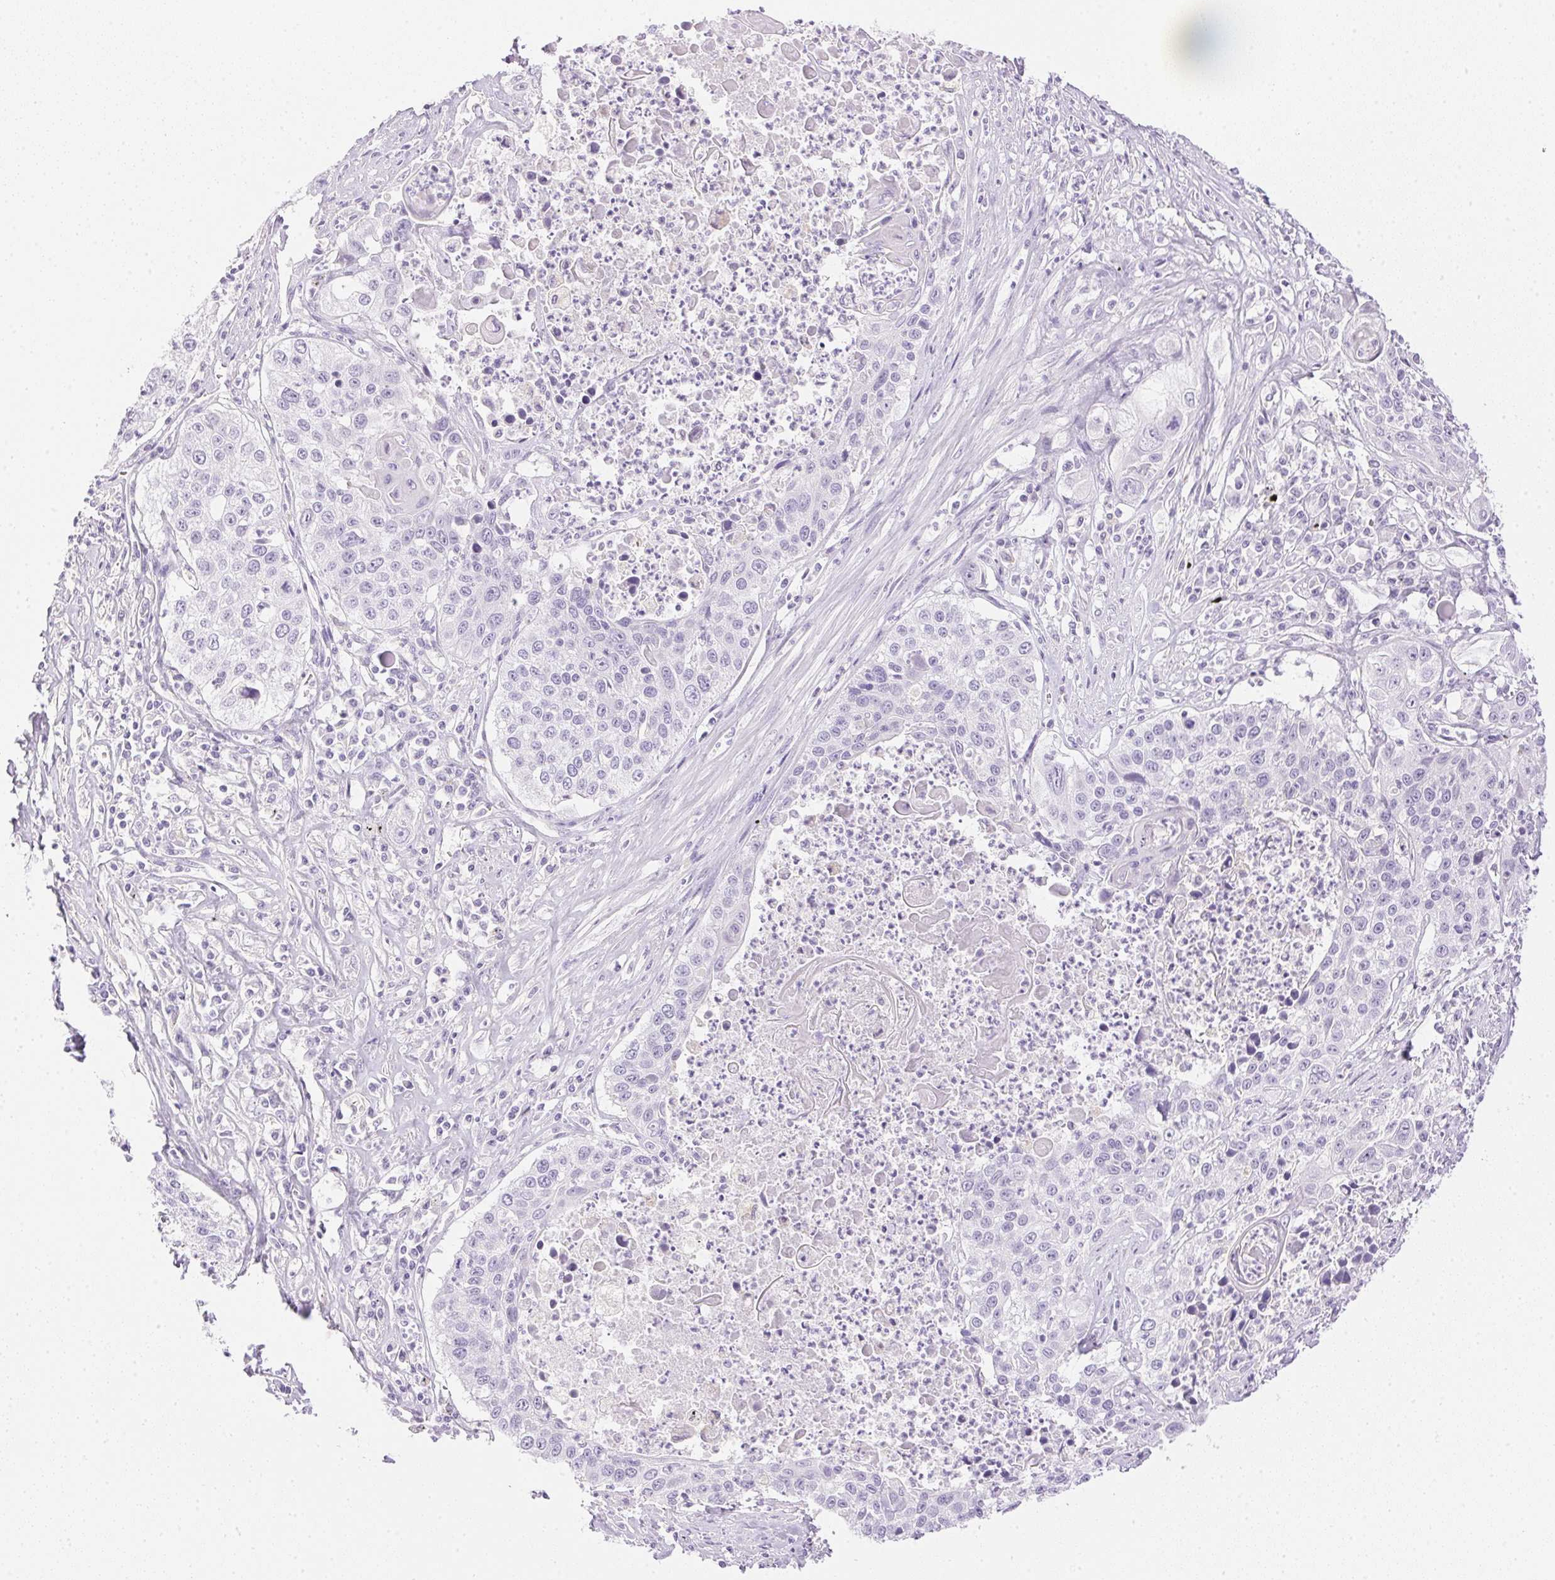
{"staining": {"intensity": "negative", "quantity": "none", "location": "none"}, "tissue": "lung cancer", "cell_type": "Tumor cells", "image_type": "cancer", "snomed": [{"axis": "morphology", "description": "Squamous cell carcinoma, NOS"}, {"axis": "morphology", "description": "Squamous cell carcinoma, metastatic, NOS"}, {"axis": "topography", "description": "Lung"}, {"axis": "topography", "description": "Pleura, NOS"}], "caption": "Tumor cells show no significant expression in lung metastatic squamous cell carcinoma.", "gene": "ATP6V1G3", "patient": {"sex": "male", "age": 72}}